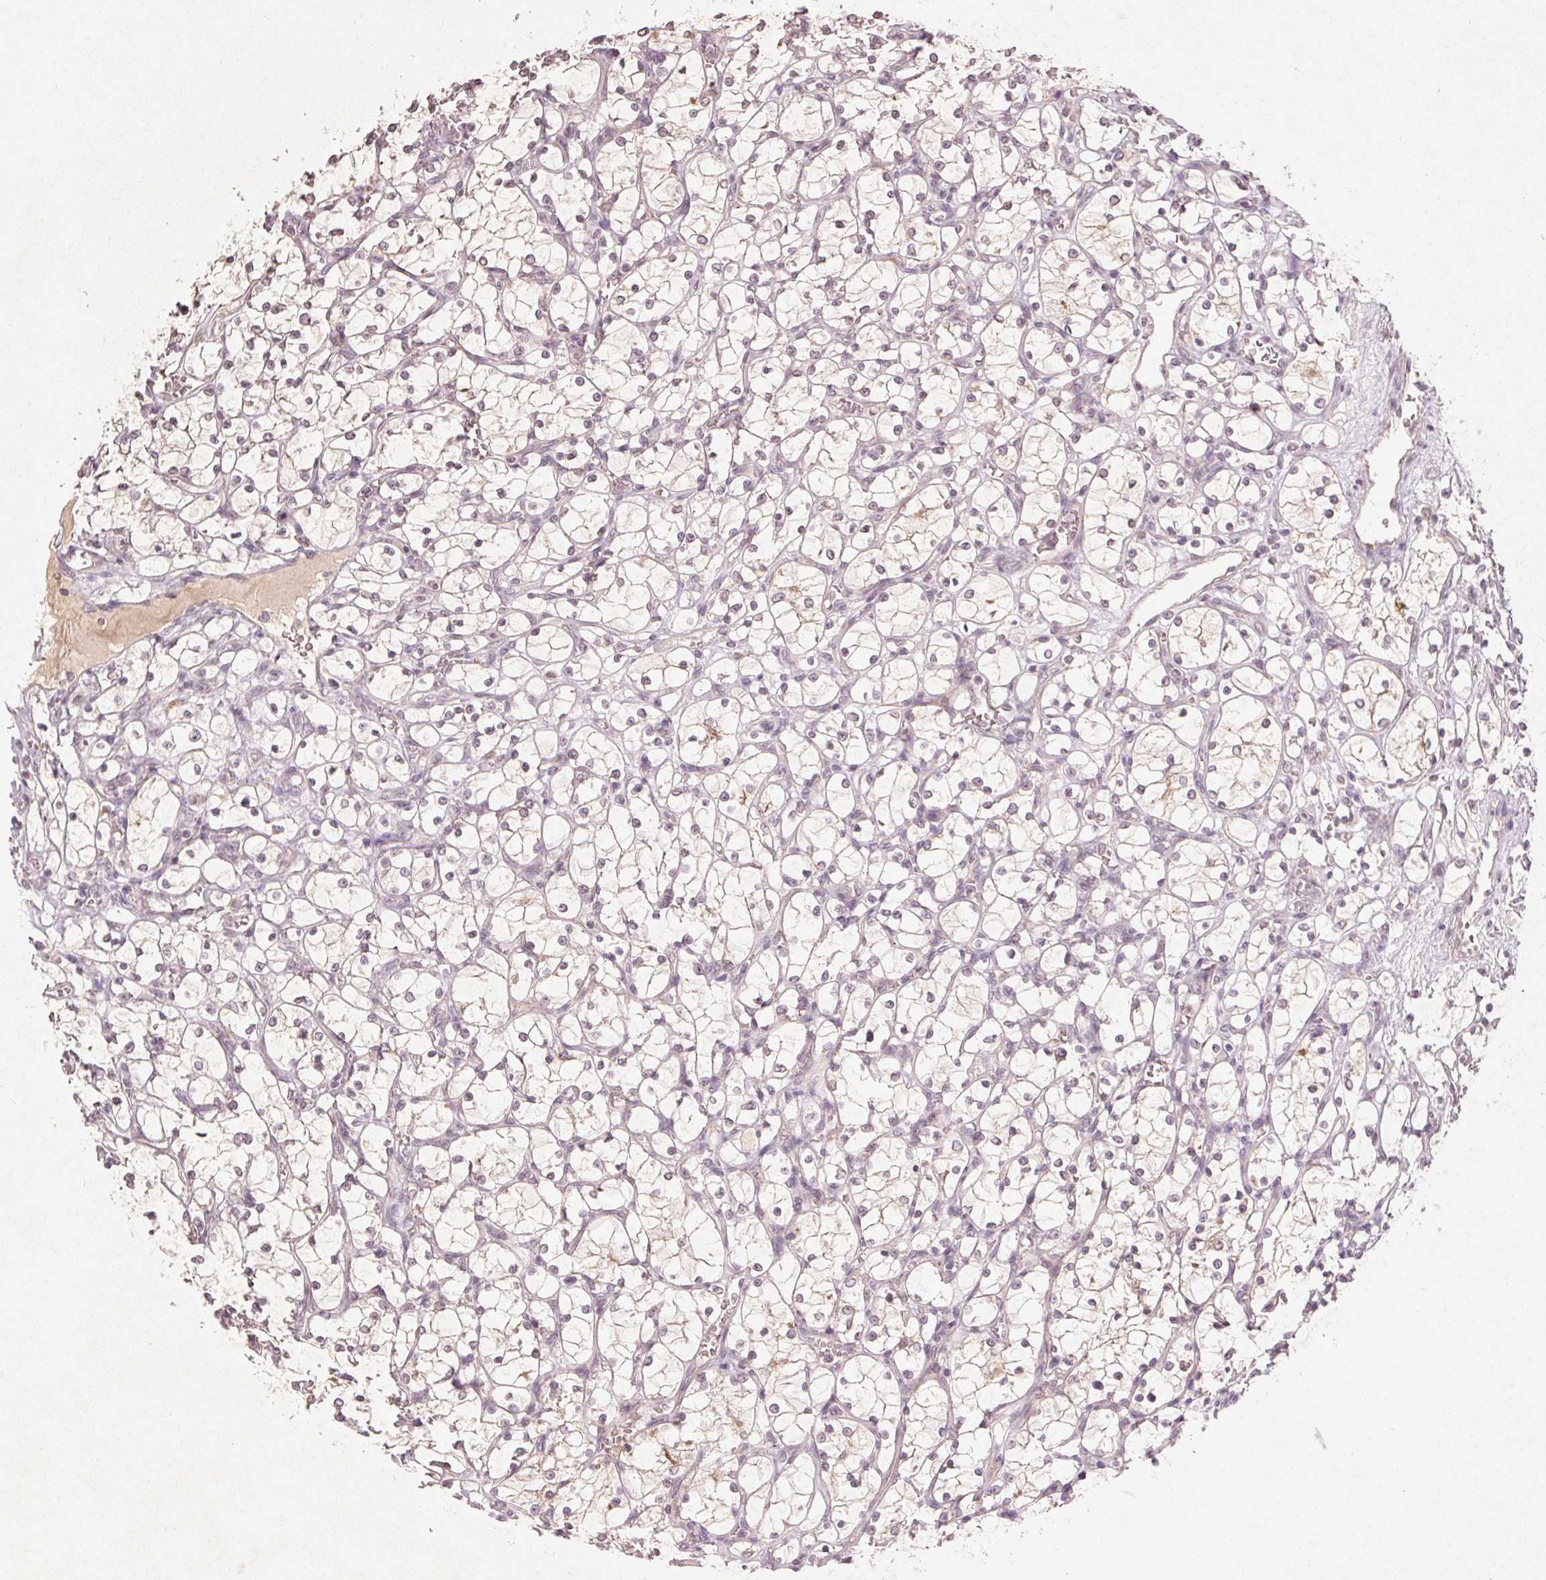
{"staining": {"intensity": "negative", "quantity": "none", "location": "none"}, "tissue": "renal cancer", "cell_type": "Tumor cells", "image_type": "cancer", "snomed": [{"axis": "morphology", "description": "Adenocarcinoma, NOS"}, {"axis": "topography", "description": "Kidney"}], "caption": "Protein analysis of adenocarcinoma (renal) displays no significant staining in tumor cells.", "gene": "KLRC3", "patient": {"sex": "female", "age": 69}}